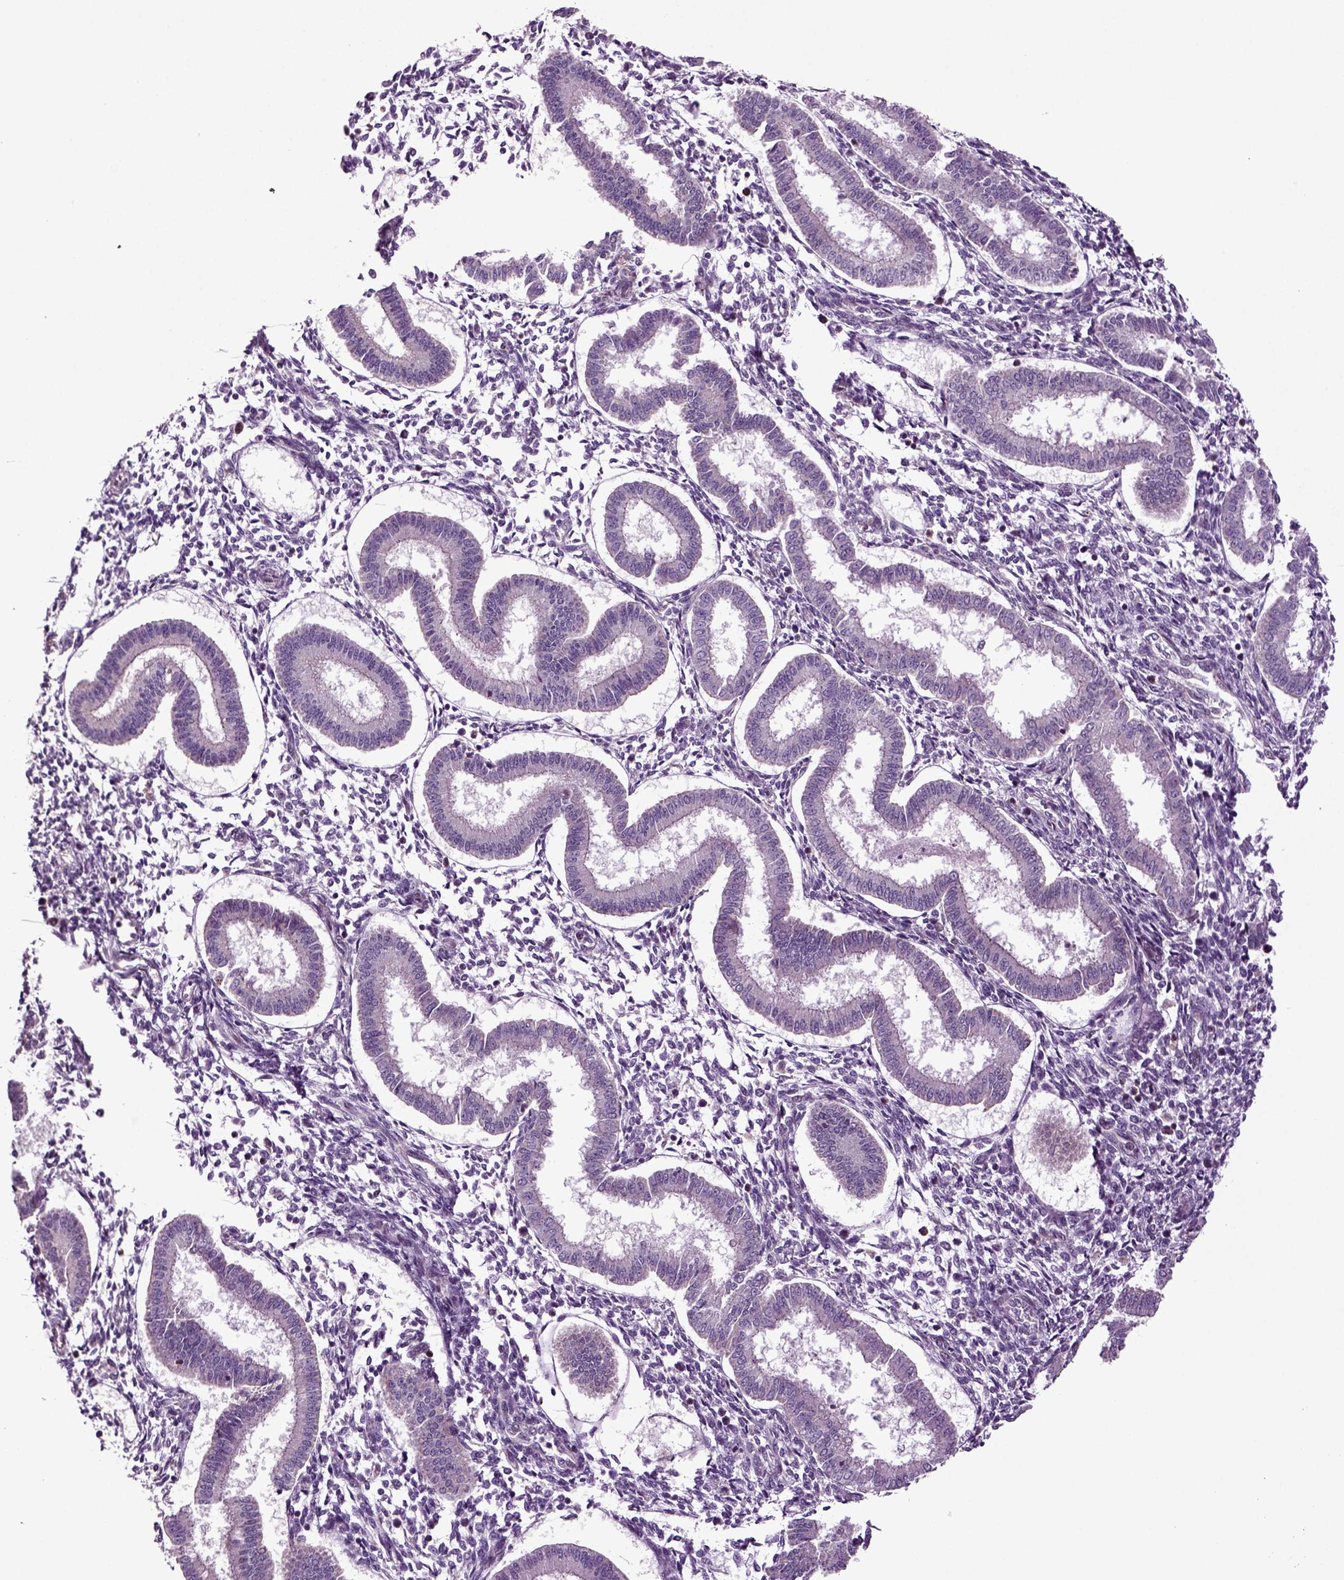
{"staining": {"intensity": "negative", "quantity": "none", "location": "none"}, "tissue": "endometrium", "cell_type": "Cells in endometrial stroma", "image_type": "normal", "snomed": [{"axis": "morphology", "description": "Normal tissue, NOS"}, {"axis": "topography", "description": "Endometrium"}], "caption": "IHC photomicrograph of normal human endometrium stained for a protein (brown), which exhibits no expression in cells in endometrial stroma.", "gene": "HAGHL", "patient": {"sex": "female", "age": 43}}